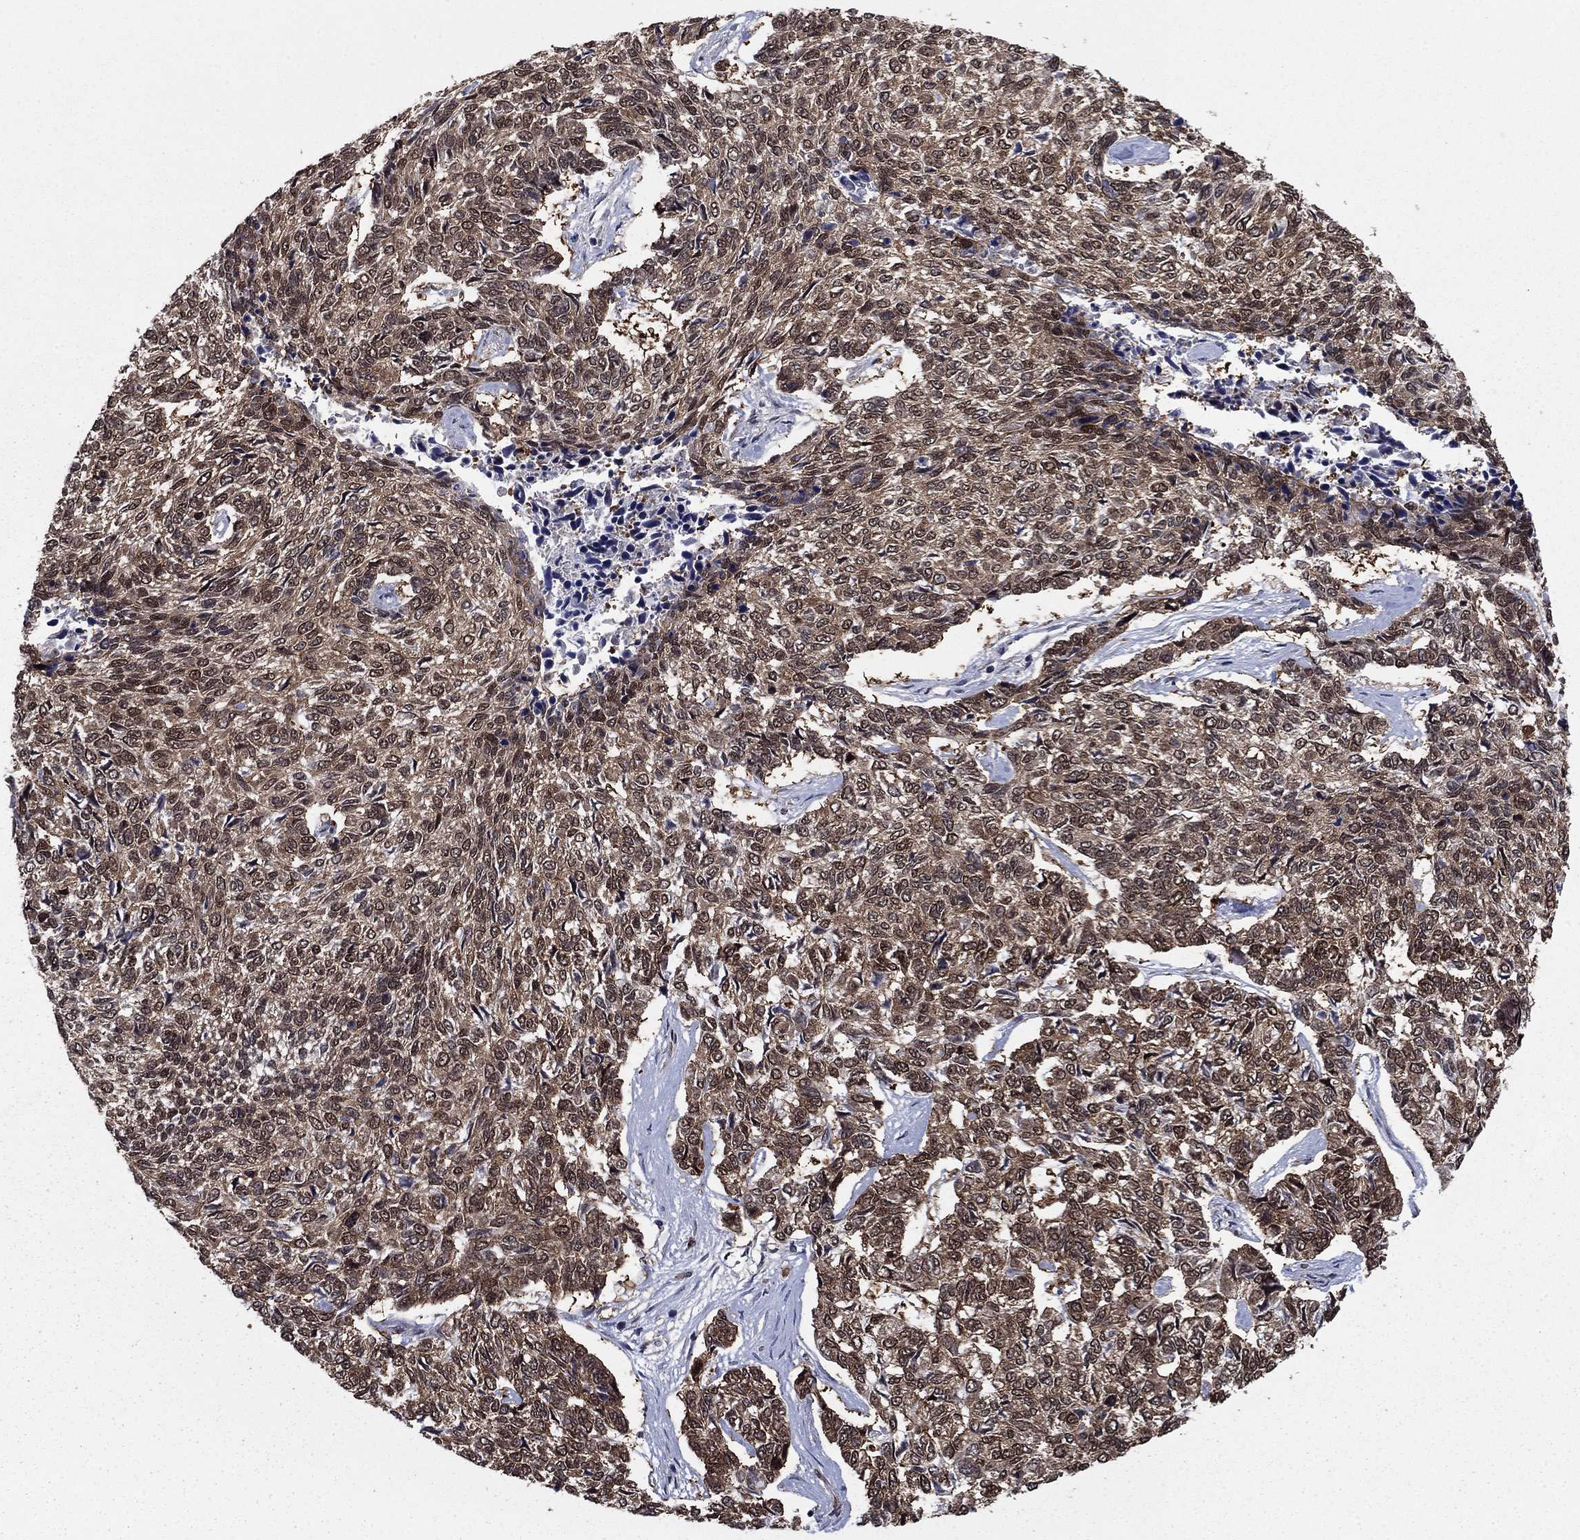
{"staining": {"intensity": "moderate", "quantity": ">75%", "location": "cytoplasmic/membranous"}, "tissue": "skin cancer", "cell_type": "Tumor cells", "image_type": "cancer", "snomed": [{"axis": "morphology", "description": "Basal cell carcinoma"}, {"axis": "topography", "description": "Skin"}], "caption": "There is medium levels of moderate cytoplasmic/membranous expression in tumor cells of basal cell carcinoma (skin), as demonstrated by immunohistochemical staining (brown color).", "gene": "FKBP4", "patient": {"sex": "female", "age": 65}}